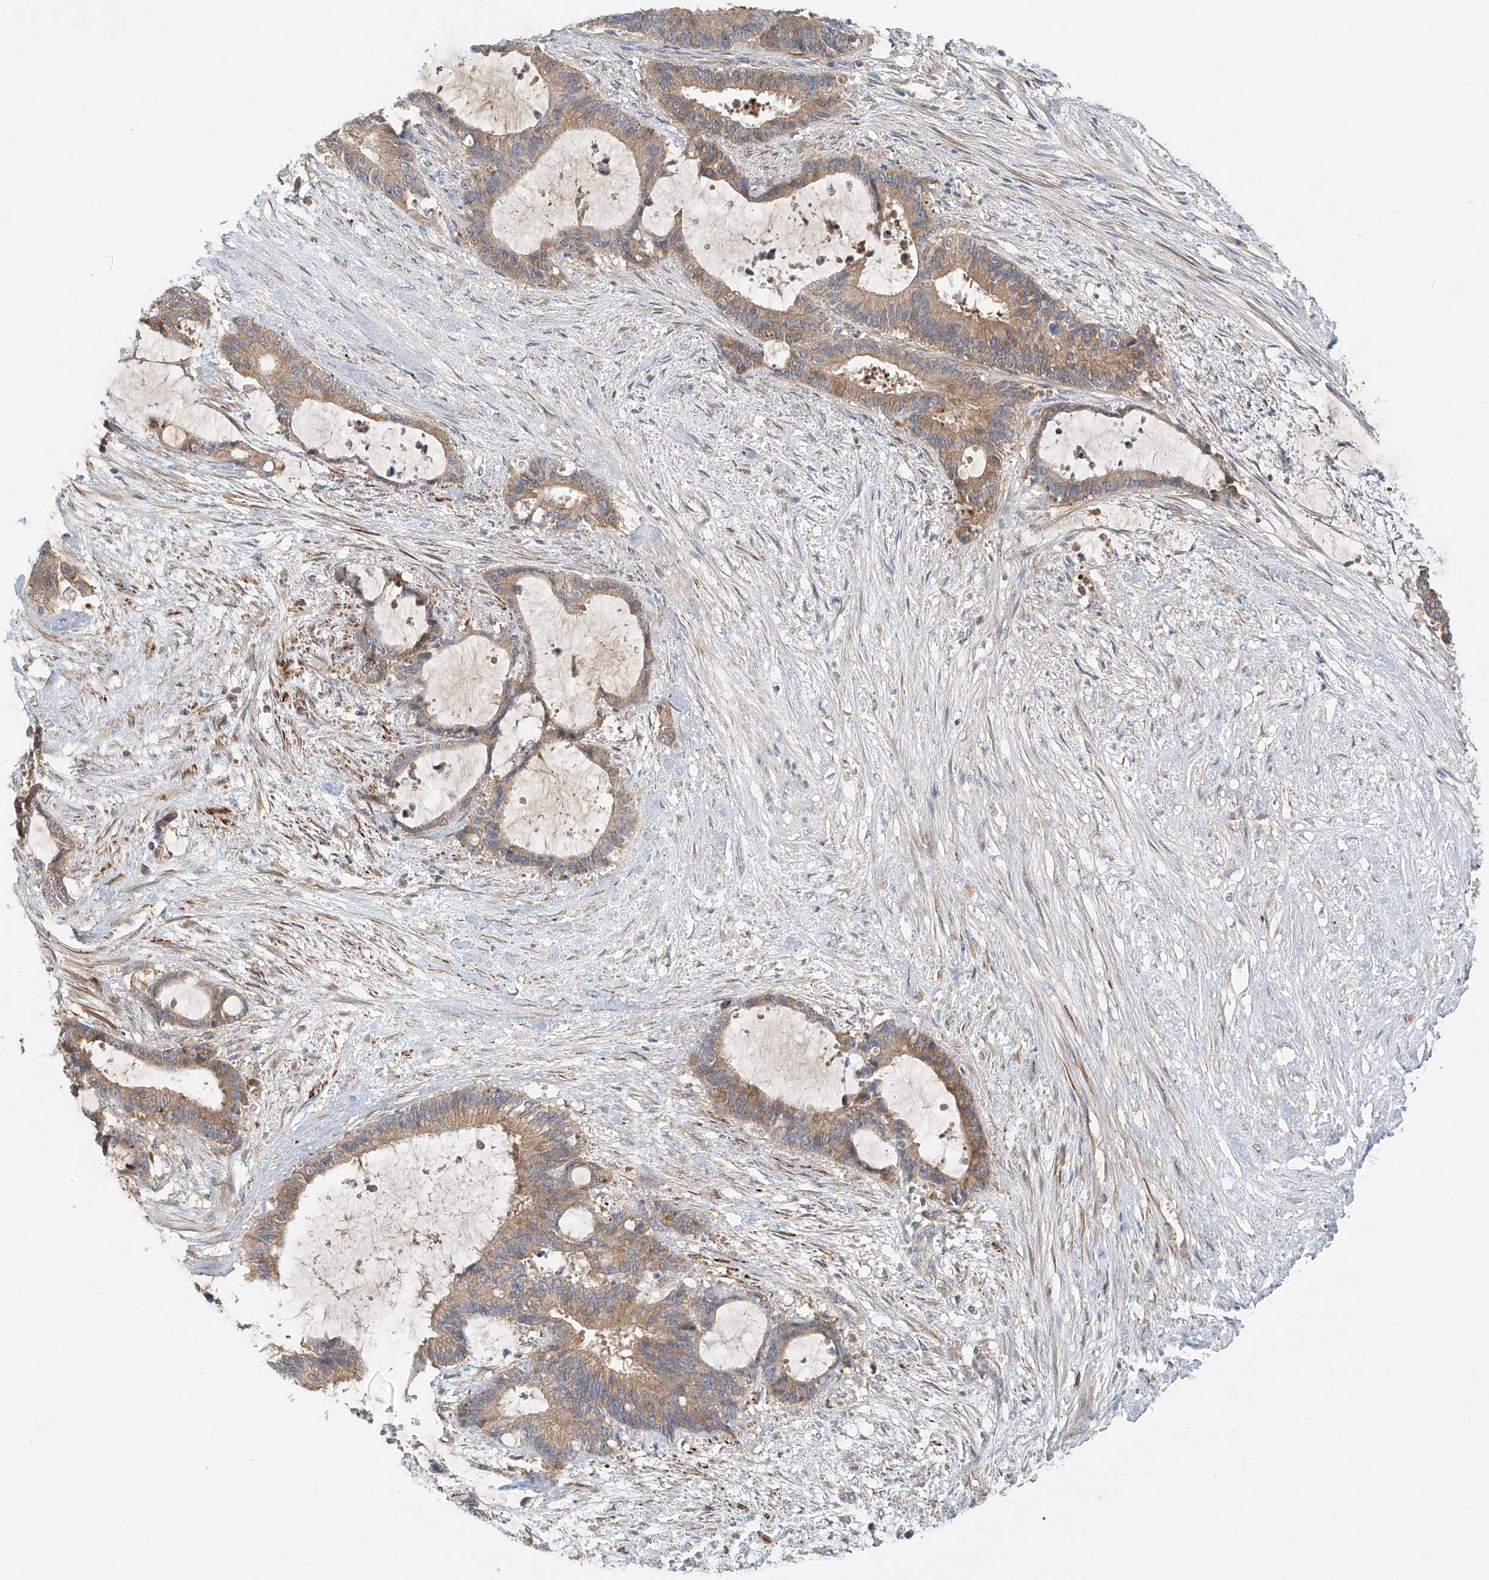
{"staining": {"intensity": "moderate", "quantity": "25%-75%", "location": "cytoplasmic/membranous"}, "tissue": "liver cancer", "cell_type": "Tumor cells", "image_type": "cancer", "snomed": [{"axis": "morphology", "description": "Normal tissue, NOS"}, {"axis": "morphology", "description": "Cholangiocarcinoma"}, {"axis": "topography", "description": "Liver"}, {"axis": "topography", "description": "Peripheral nerve tissue"}], "caption": "The immunohistochemical stain highlights moderate cytoplasmic/membranous expression in tumor cells of liver cholangiocarcinoma tissue.", "gene": "LYRM9", "patient": {"sex": "female", "age": 73}}